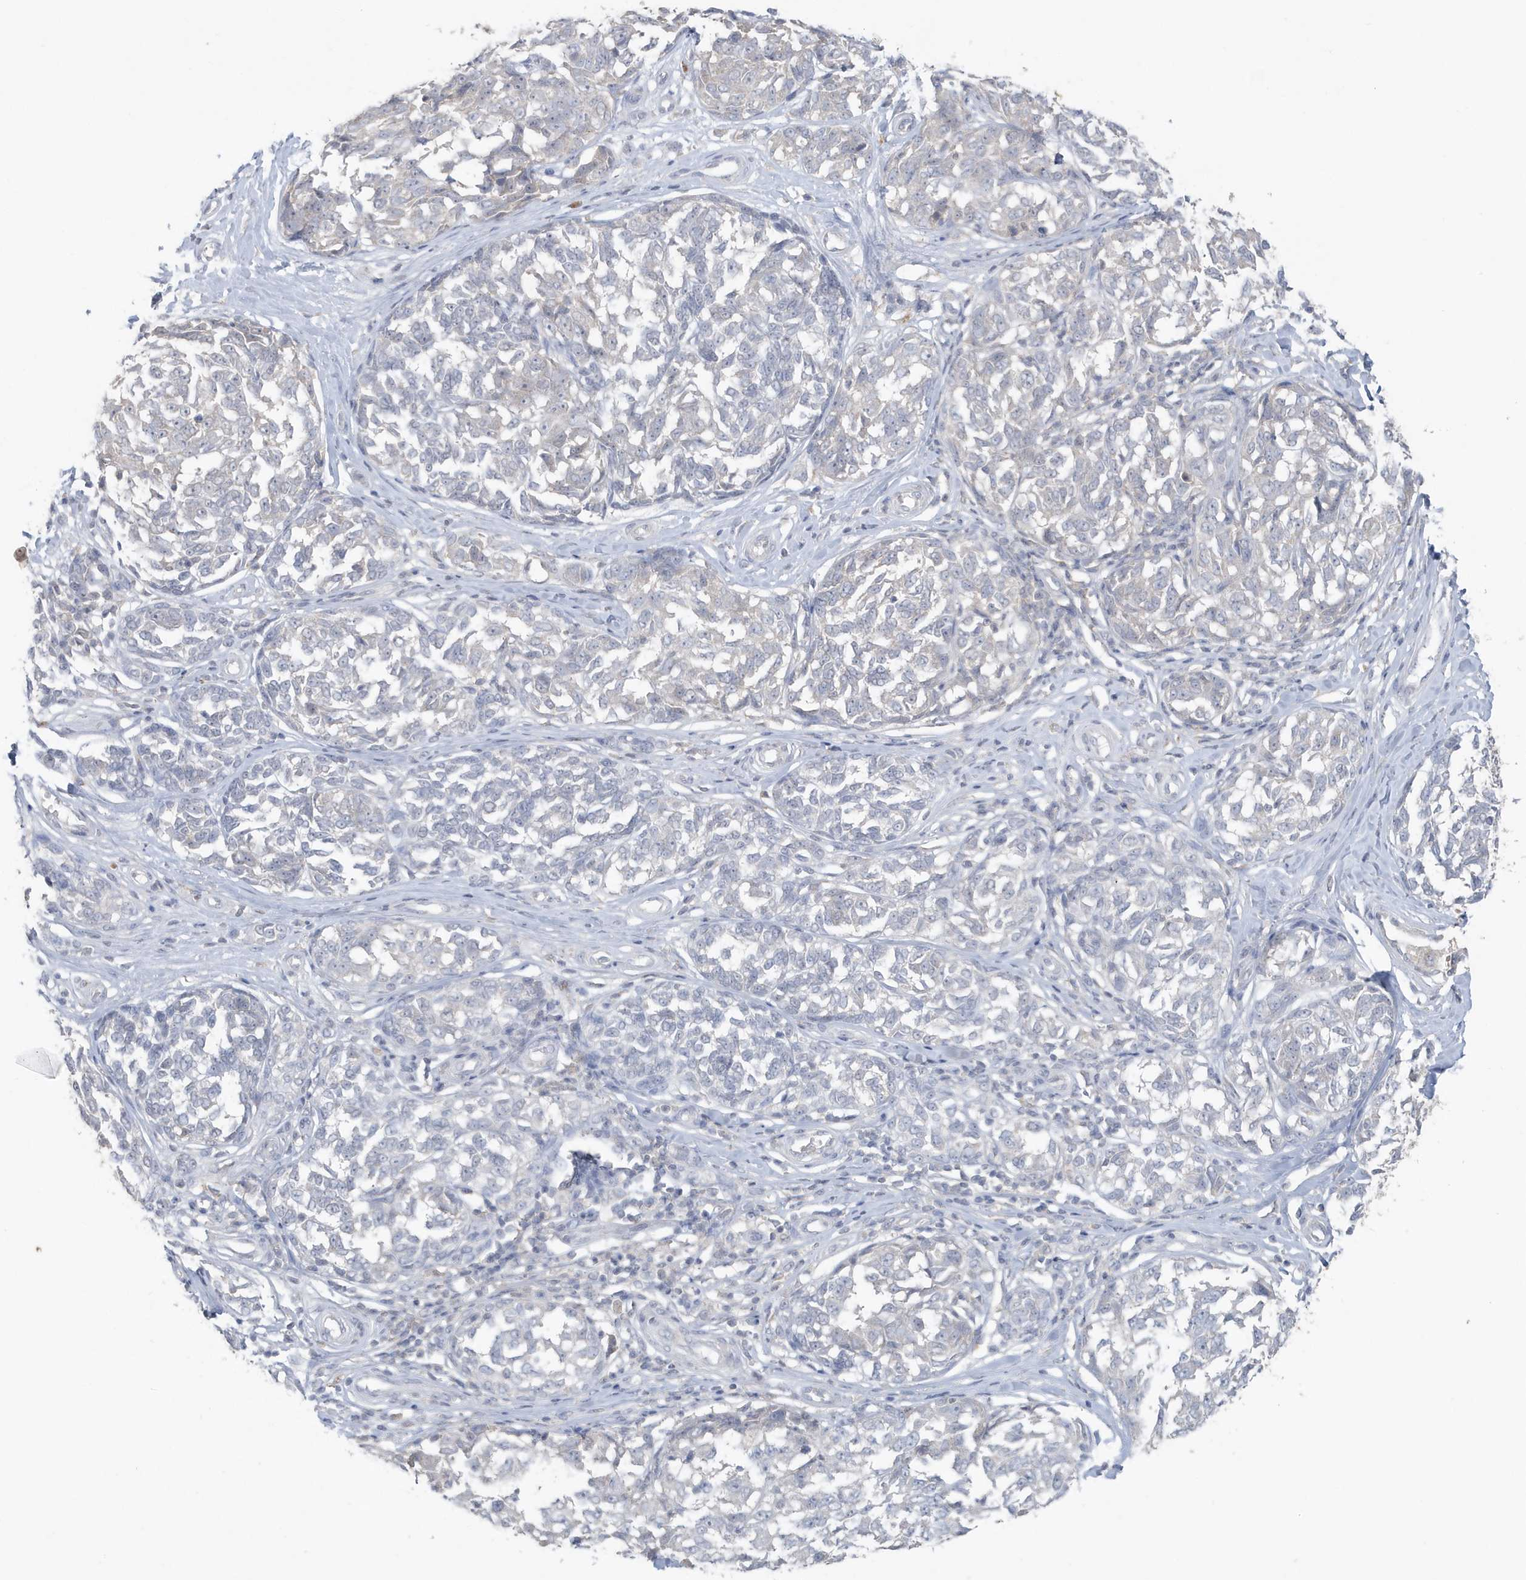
{"staining": {"intensity": "negative", "quantity": "none", "location": "none"}, "tissue": "melanoma", "cell_type": "Tumor cells", "image_type": "cancer", "snomed": [{"axis": "morphology", "description": "Malignant melanoma, NOS"}, {"axis": "topography", "description": "Skin"}], "caption": "Tumor cells are negative for brown protein staining in malignant melanoma.", "gene": "C1RL", "patient": {"sex": "female", "age": 64}}